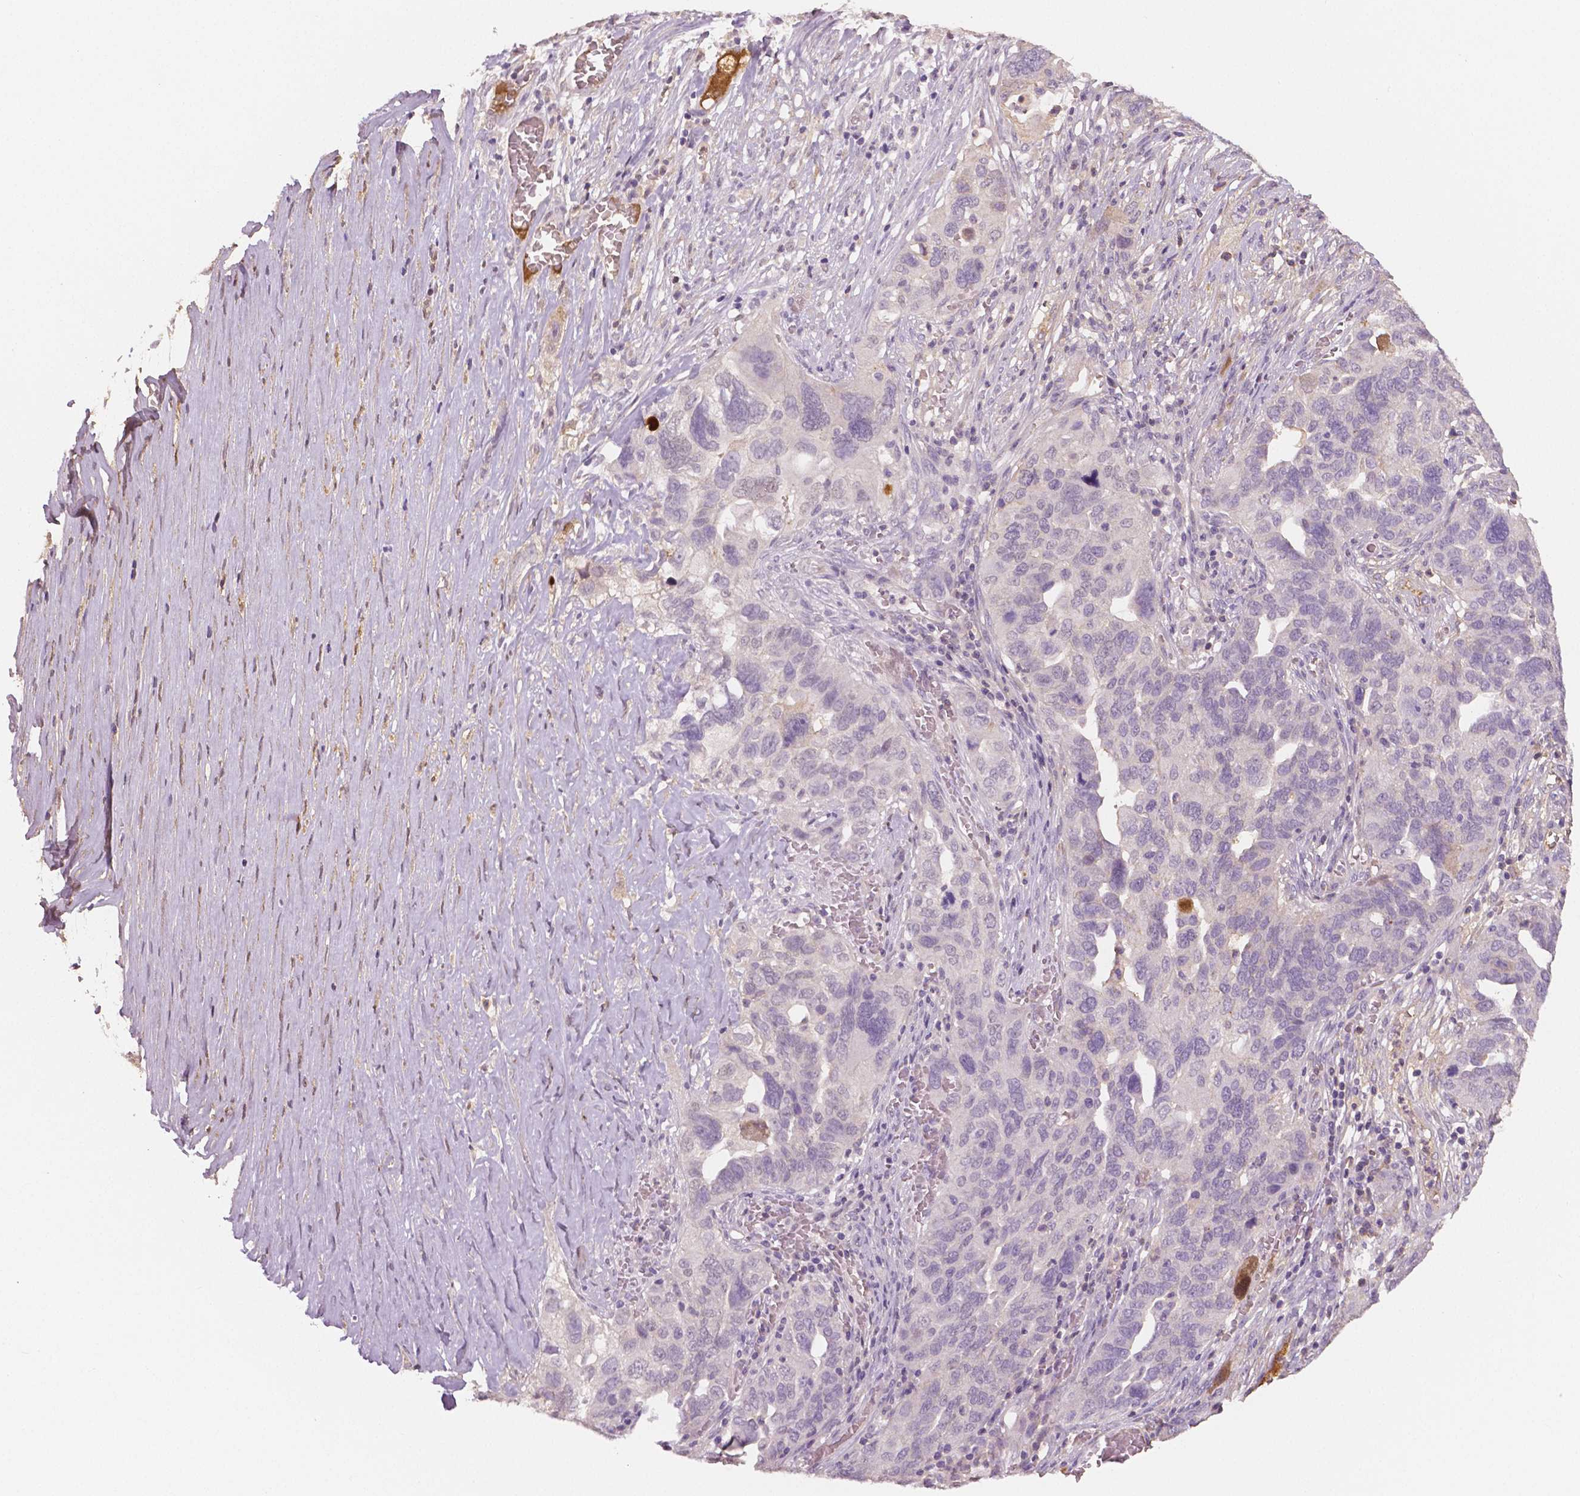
{"staining": {"intensity": "negative", "quantity": "none", "location": "none"}, "tissue": "ovarian cancer", "cell_type": "Tumor cells", "image_type": "cancer", "snomed": [{"axis": "morphology", "description": "Carcinoma, endometroid"}, {"axis": "topography", "description": "Soft tissue"}, {"axis": "topography", "description": "Ovary"}], "caption": "Tumor cells show no significant positivity in endometroid carcinoma (ovarian).", "gene": "APOA4", "patient": {"sex": "female", "age": 52}}